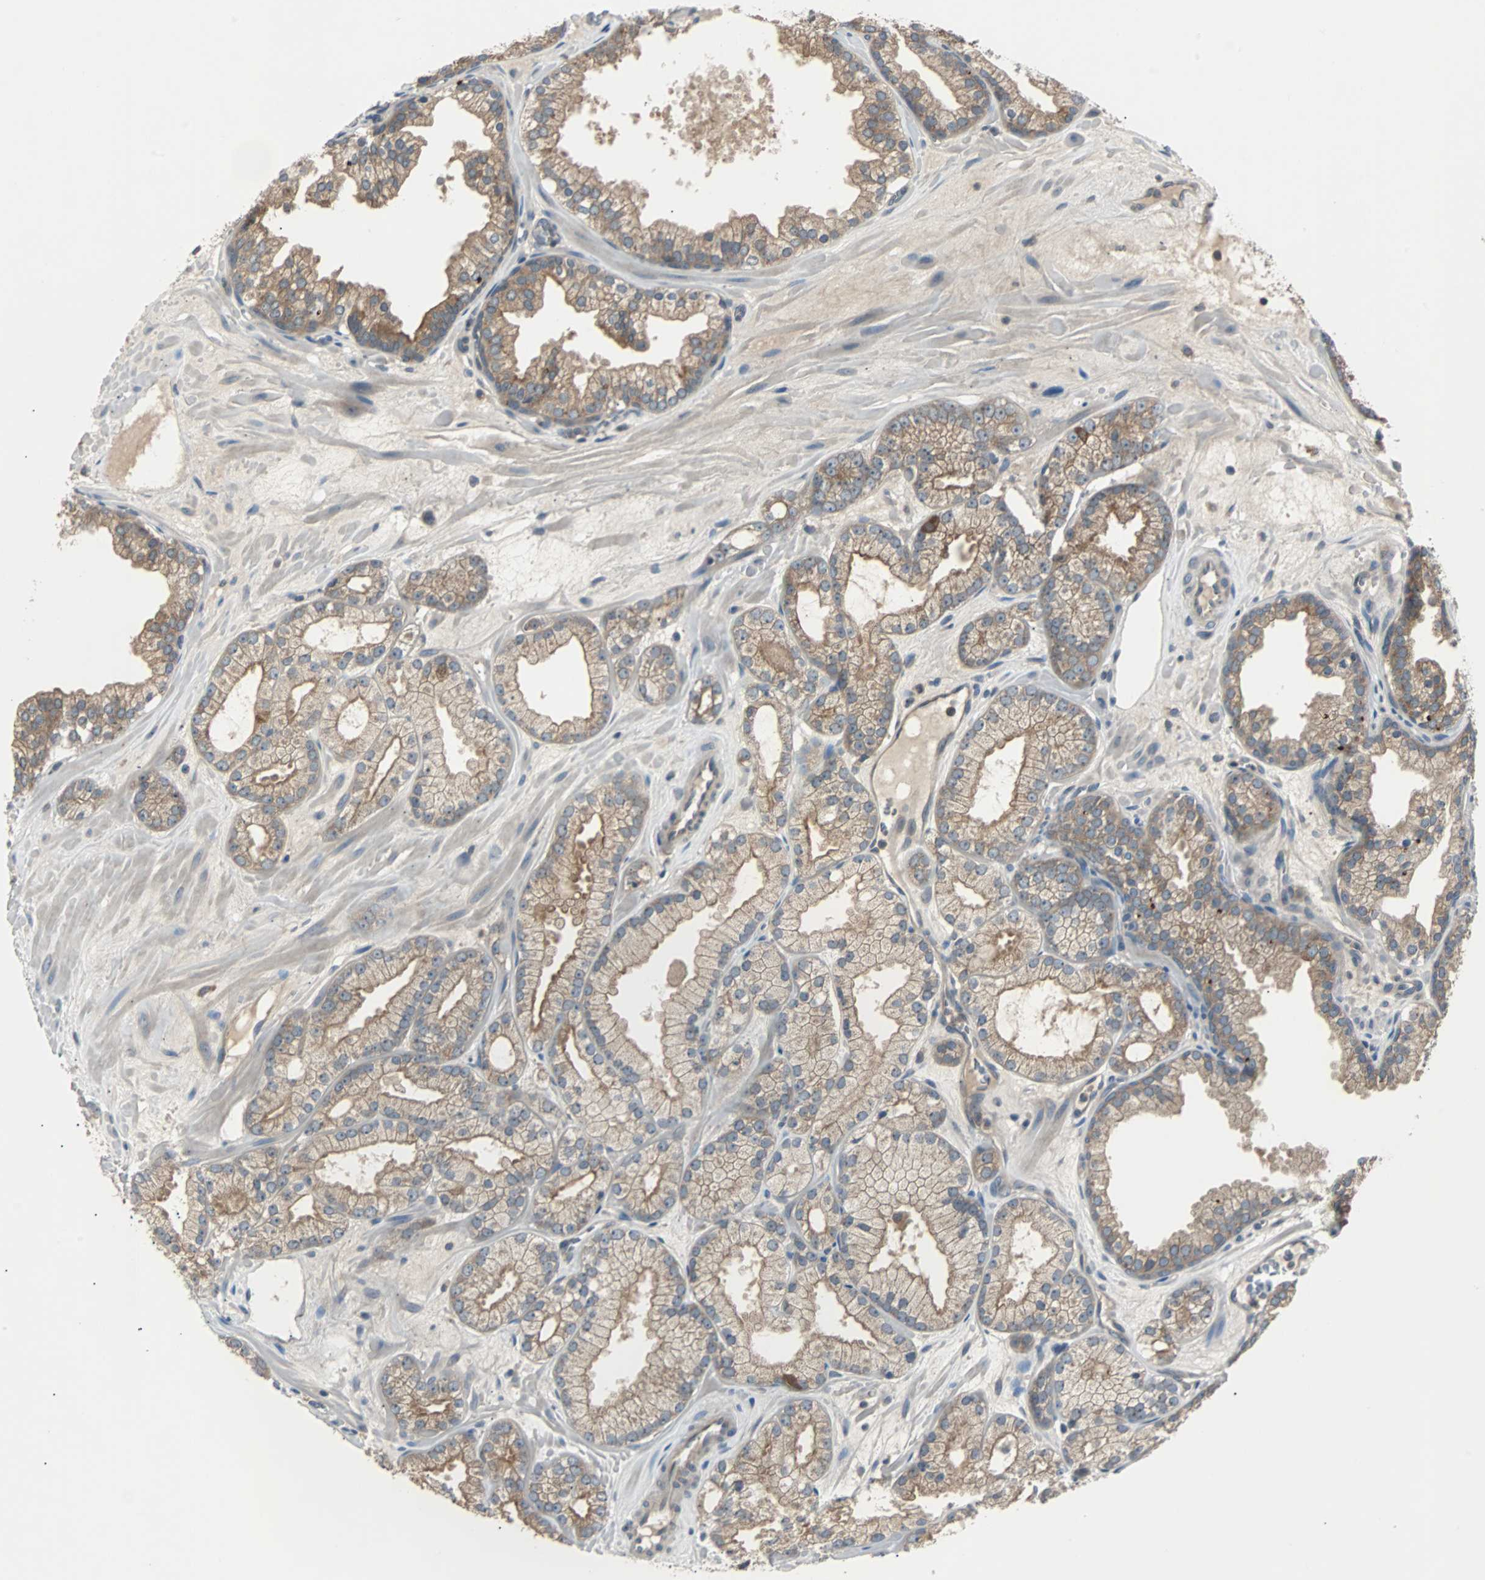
{"staining": {"intensity": "moderate", "quantity": ">75%", "location": "cytoplasmic/membranous"}, "tissue": "prostate cancer", "cell_type": "Tumor cells", "image_type": "cancer", "snomed": [{"axis": "morphology", "description": "Adenocarcinoma, Low grade"}, {"axis": "topography", "description": "Prostate"}], "caption": "Immunohistochemistry (IHC) (DAB) staining of prostate cancer reveals moderate cytoplasmic/membranous protein staining in approximately >75% of tumor cells.", "gene": "ARF1", "patient": {"sex": "male", "age": 57}}